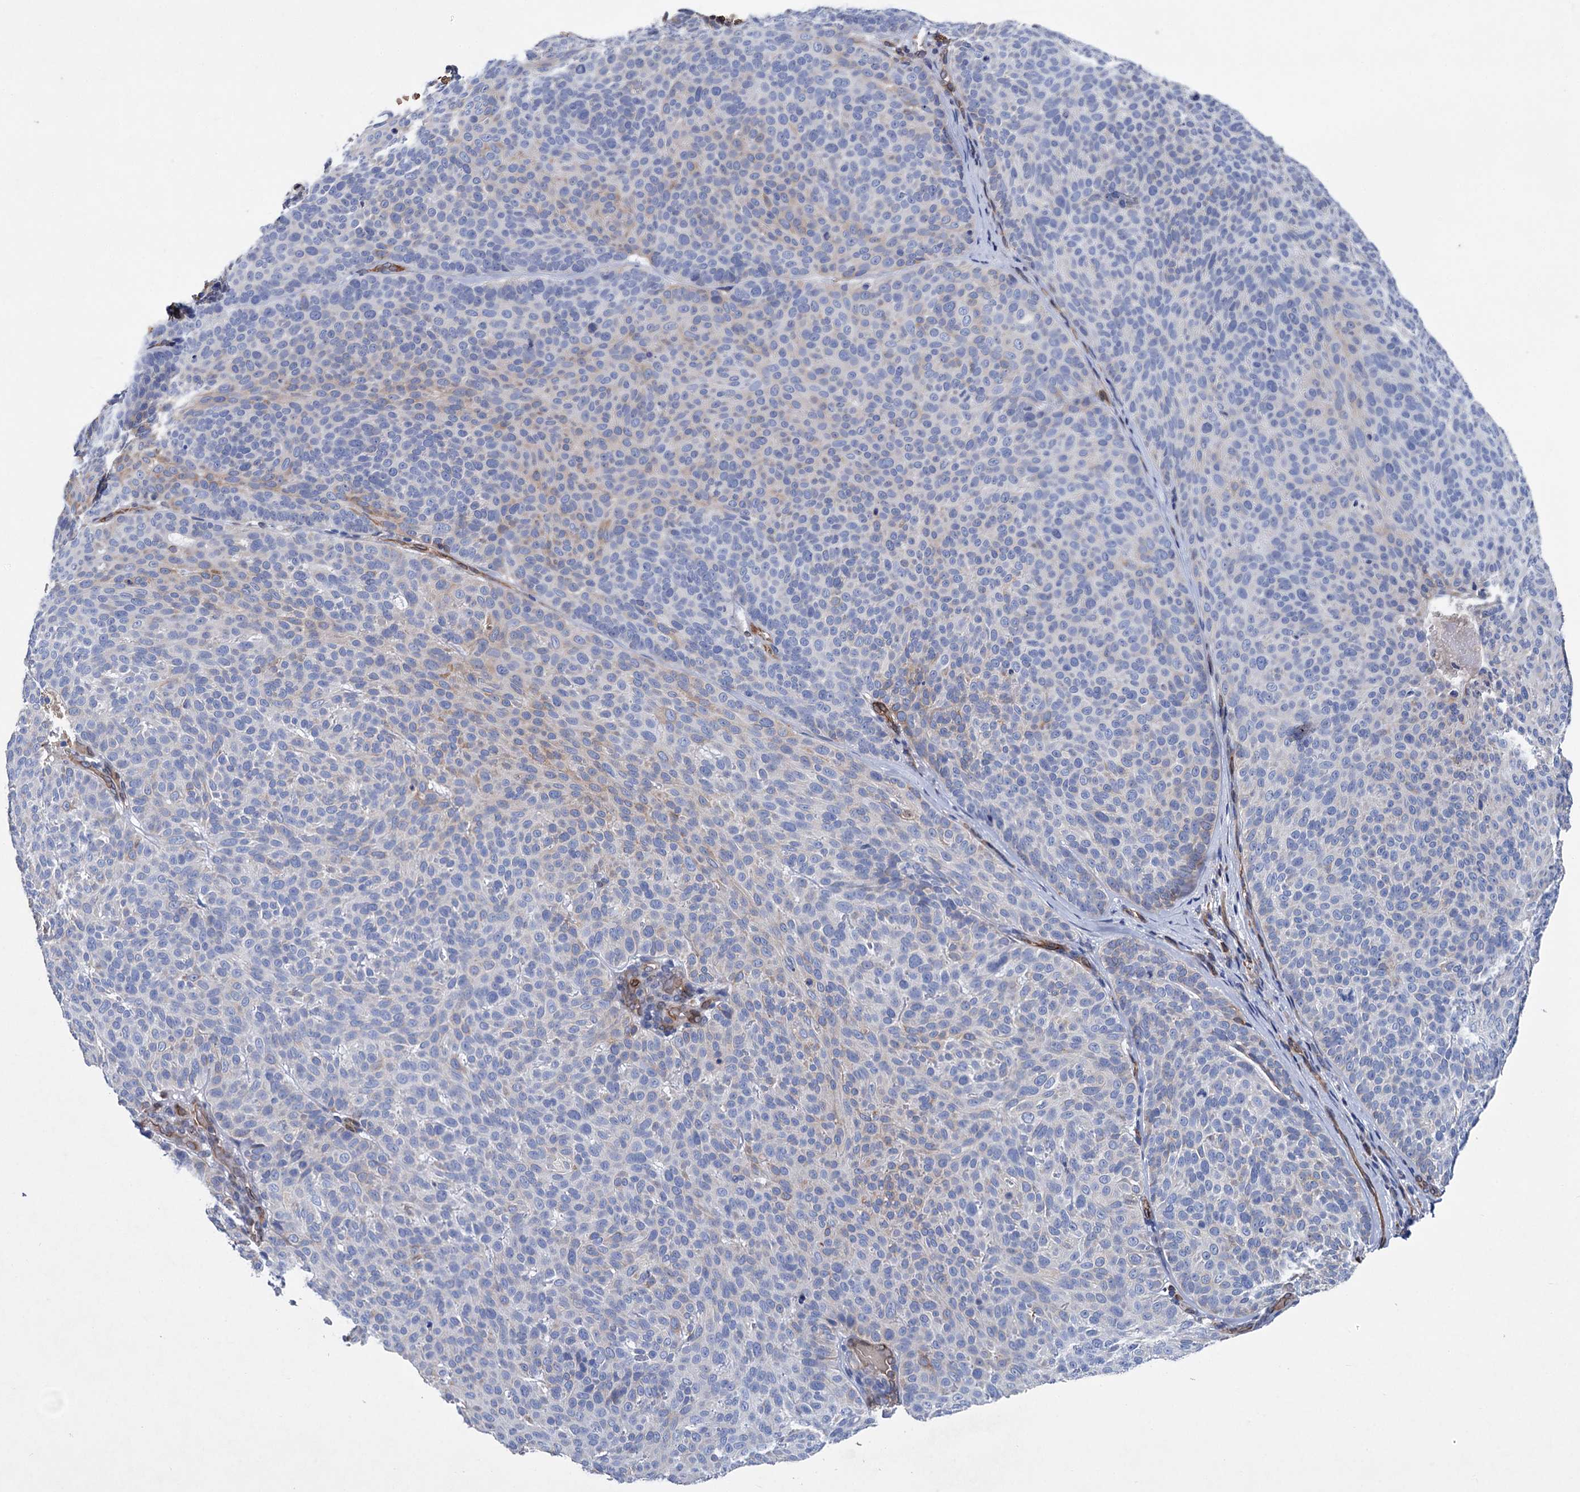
{"staining": {"intensity": "negative", "quantity": "none", "location": "none"}, "tissue": "skin cancer", "cell_type": "Tumor cells", "image_type": "cancer", "snomed": [{"axis": "morphology", "description": "Basal cell carcinoma"}, {"axis": "topography", "description": "Skin"}], "caption": "The micrograph shows no significant staining in tumor cells of skin basal cell carcinoma.", "gene": "STING1", "patient": {"sex": "male", "age": 85}}